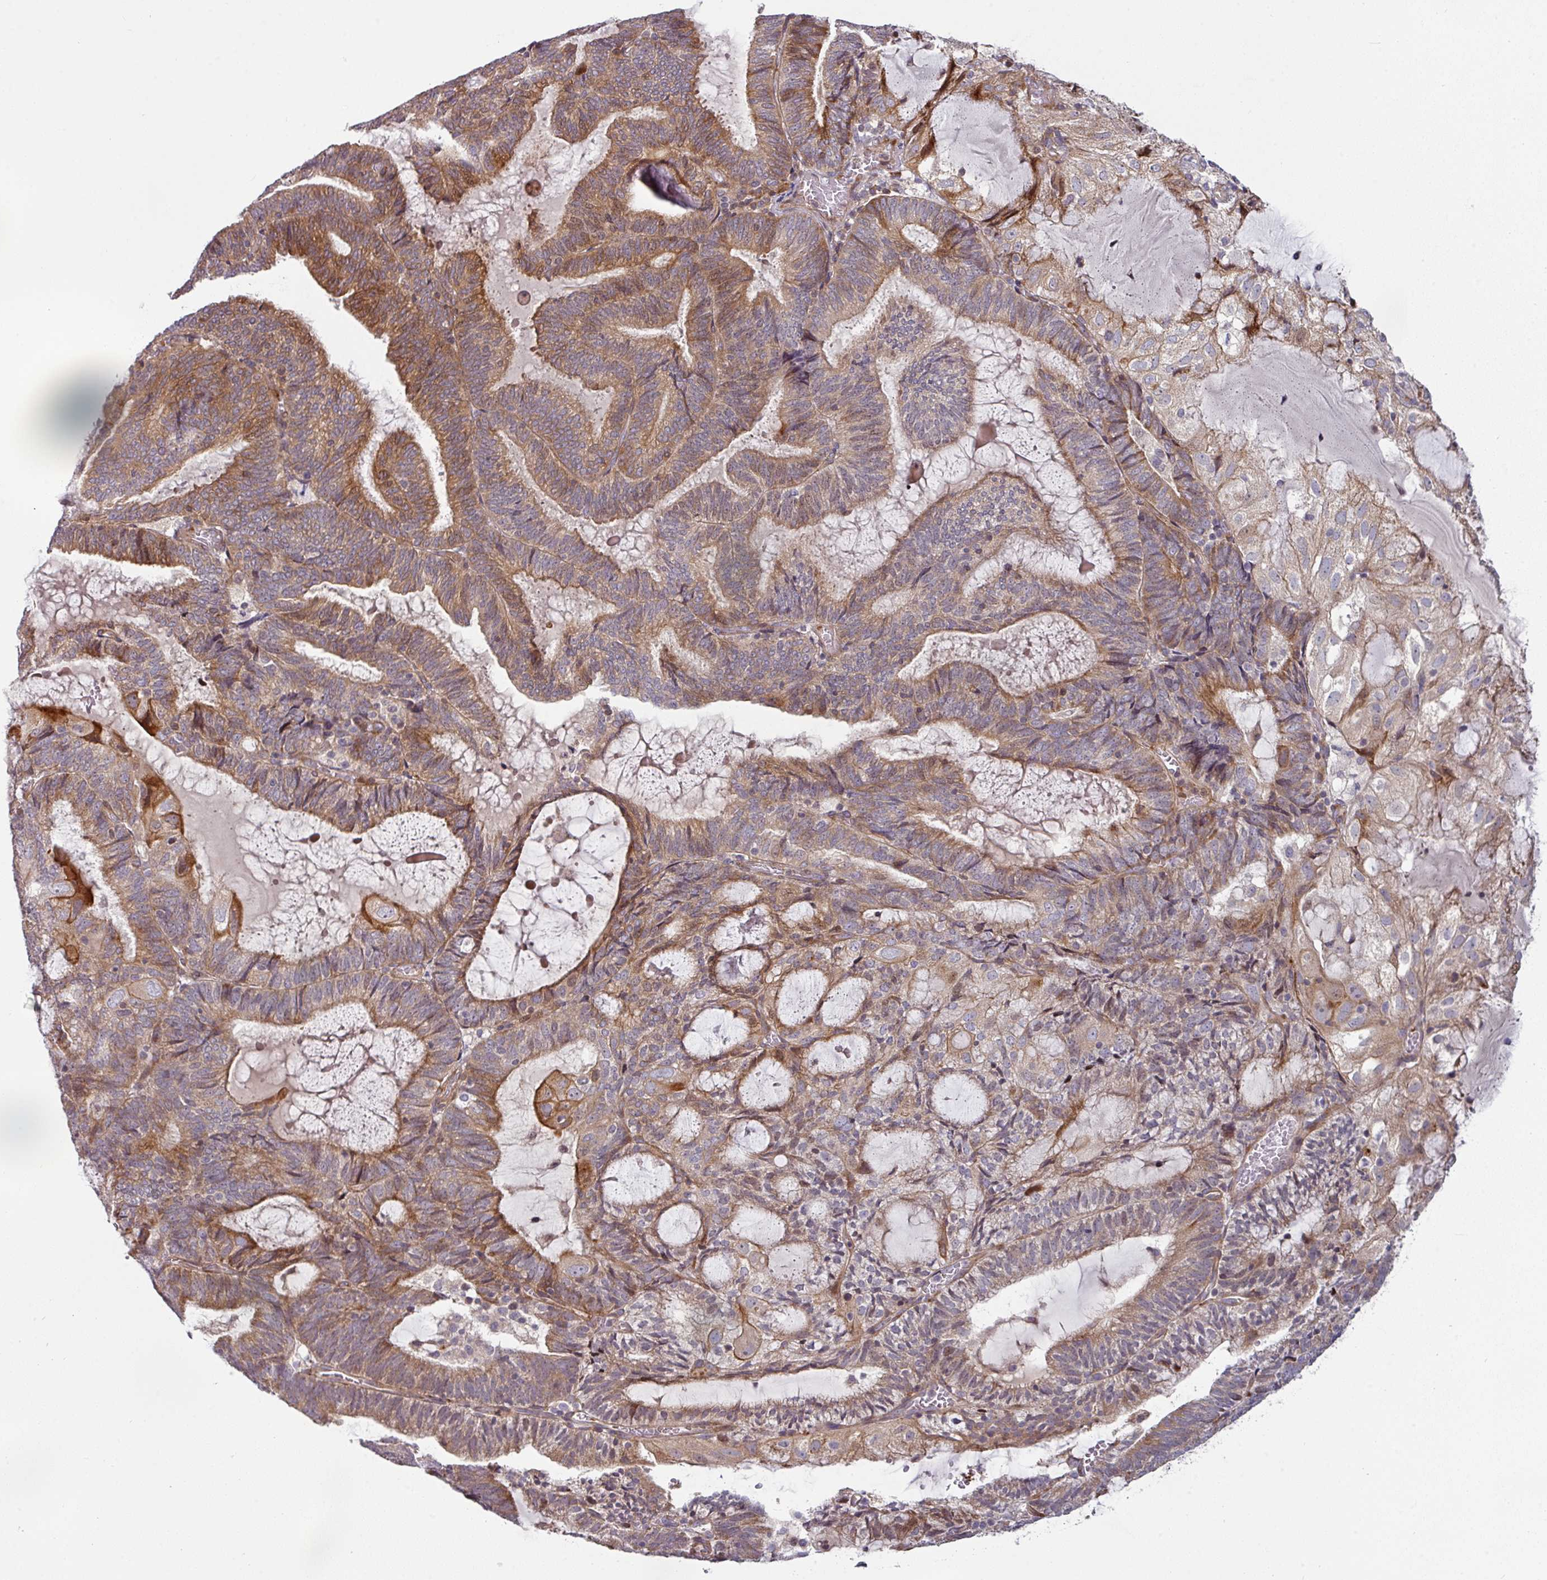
{"staining": {"intensity": "moderate", "quantity": ">75%", "location": "cytoplasmic/membranous"}, "tissue": "endometrial cancer", "cell_type": "Tumor cells", "image_type": "cancer", "snomed": [{"axis": "morphology", "description": "Adenocarcinoma, NOS"}, {"axis": "topography", "description": "Endometrium"}], "caption": "About >75% of tumor cells in human endometrial cancer show moderate cytoplasmic/membranous protein positivity as visualized by brown immunohistochemical staining.", "gene": "CASP2", "patient": {"sex": "female", "age": 81}}